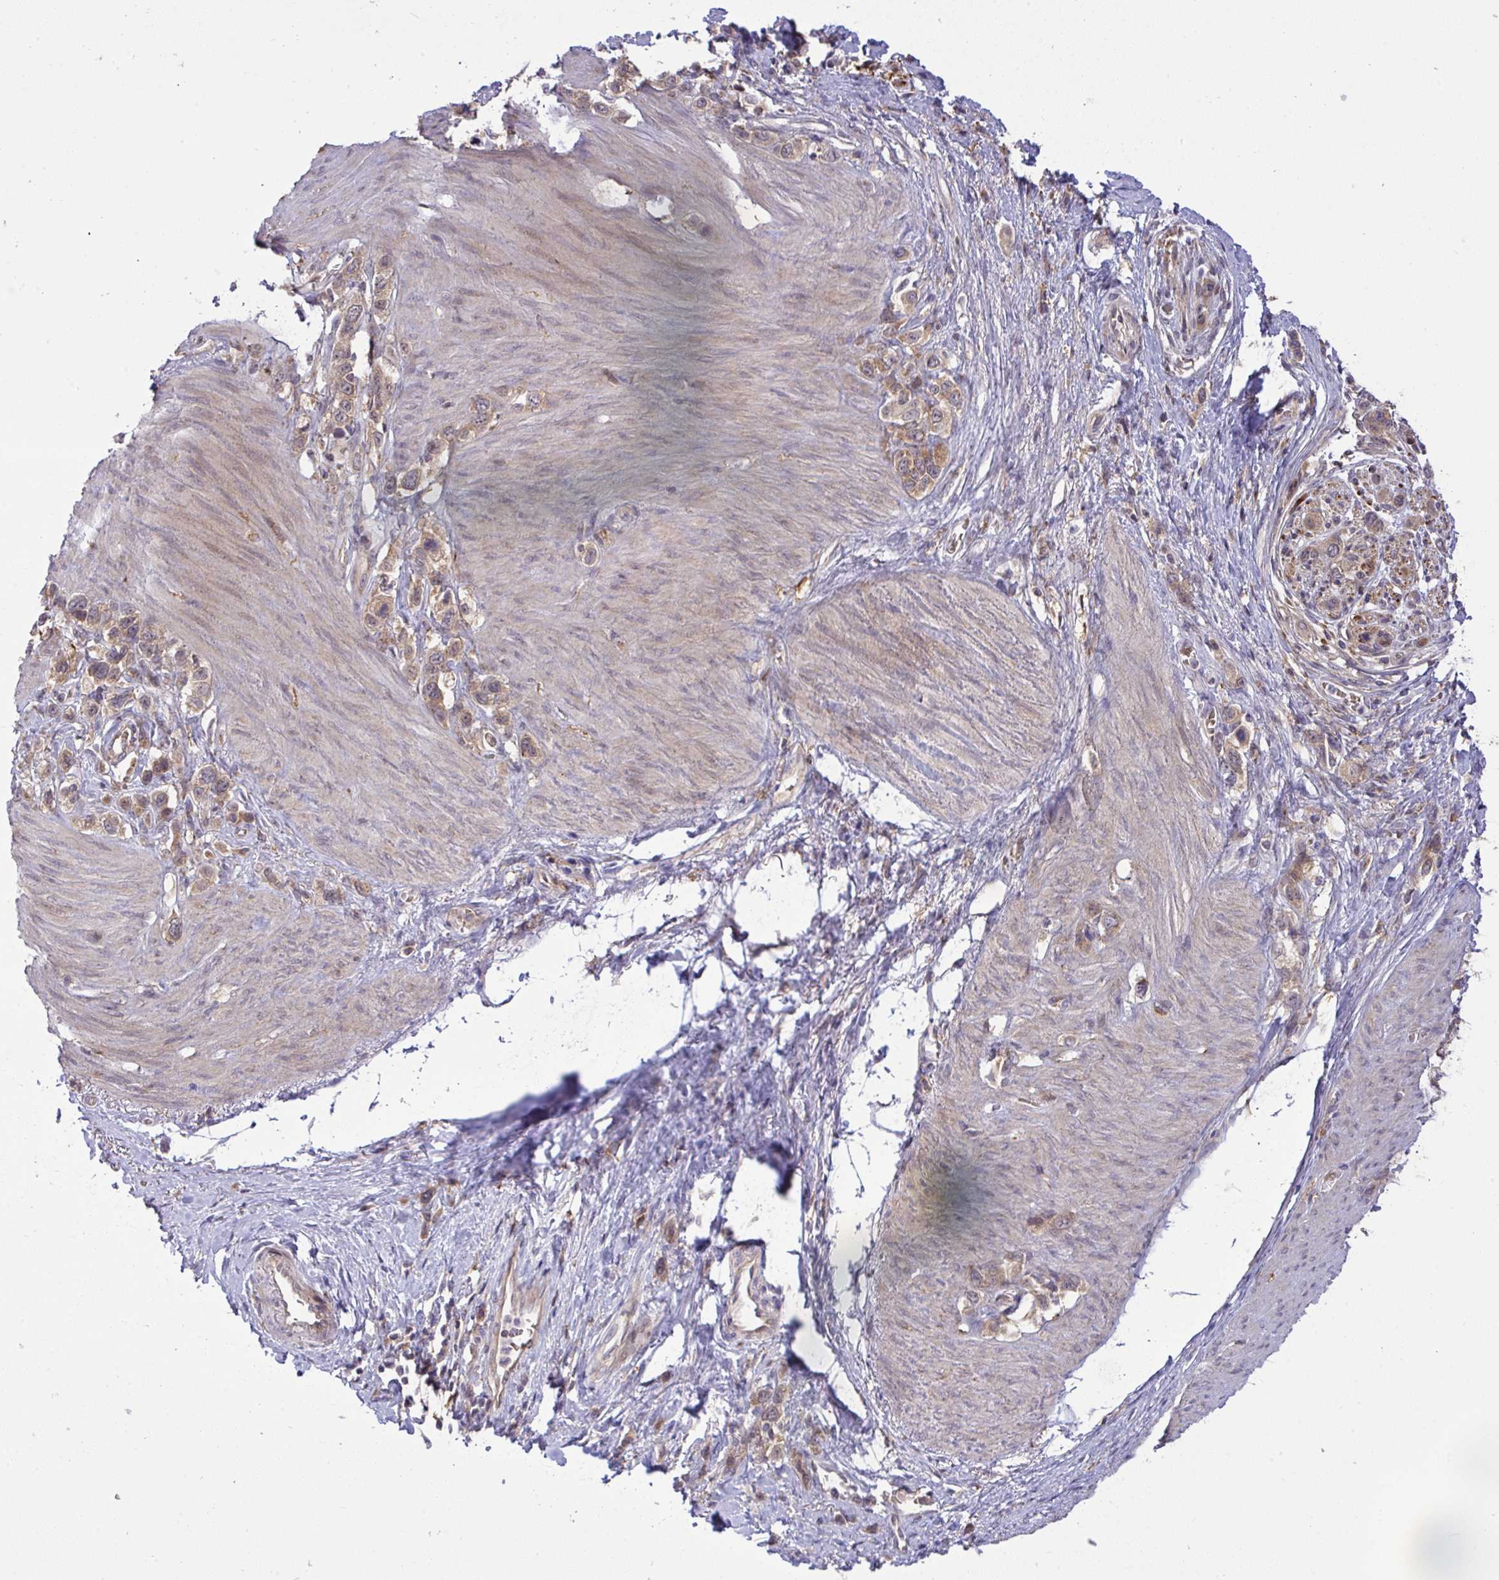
{"staining": {"intensity": "moderate", "quantity": ">75%", "location": "cytoplasmic/membranous"}, "tissue": "stomach cancer", "cell_type": "Tumor cells", "image_type": "cancer", "snomed": [{"axis": "morphology", "description": "Adenocarcinoma, NOS"}, {"axis": "topography", "description": "Stomach"}], "caption": "Human stomach cancer (adenocarcinoma) stained with a protein marker displays moderate staining in tumor cells.", "gene": "SLC9A6", "patient": {"sex": "female", "age": 65}}